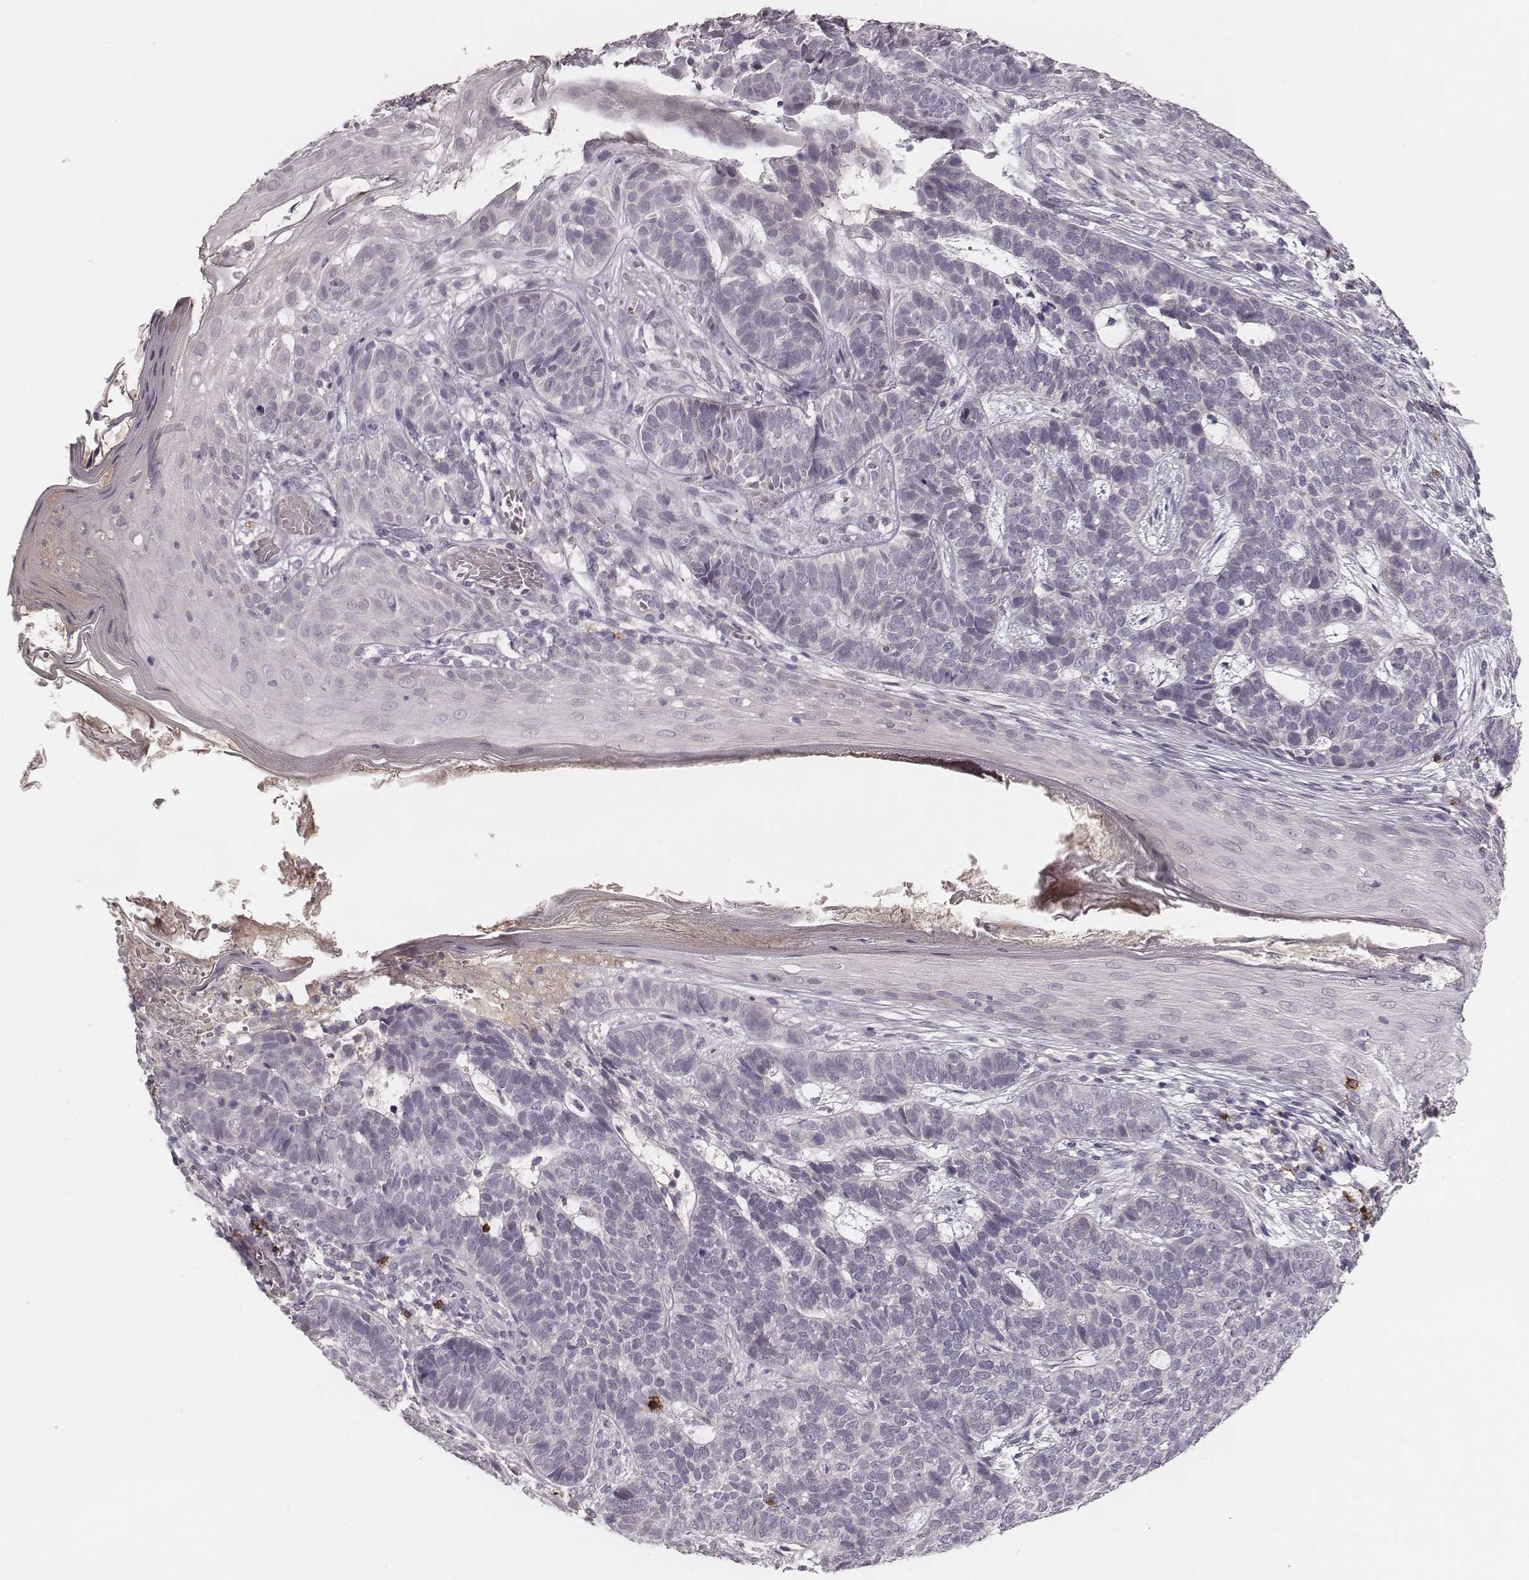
{"staining": {"intensity": "negative", "quantity": "none", "location": "none"}, "tissue": "skin cancer", "cell_type": "Tumor cells", "image_type": "cancer", "snomed": [{"axis": "morphology", "description": "Basal cell carcinoma"}, {"axis": "topography", "description": "Skin"}], "caption": "IHC image of human skin cancer (basal cell carcinoma) stained for a protein (brown), which exhibits no positivity in tumor cells.", "gene": "CD8A", "patient": {"sex": "female", "age": 69}}